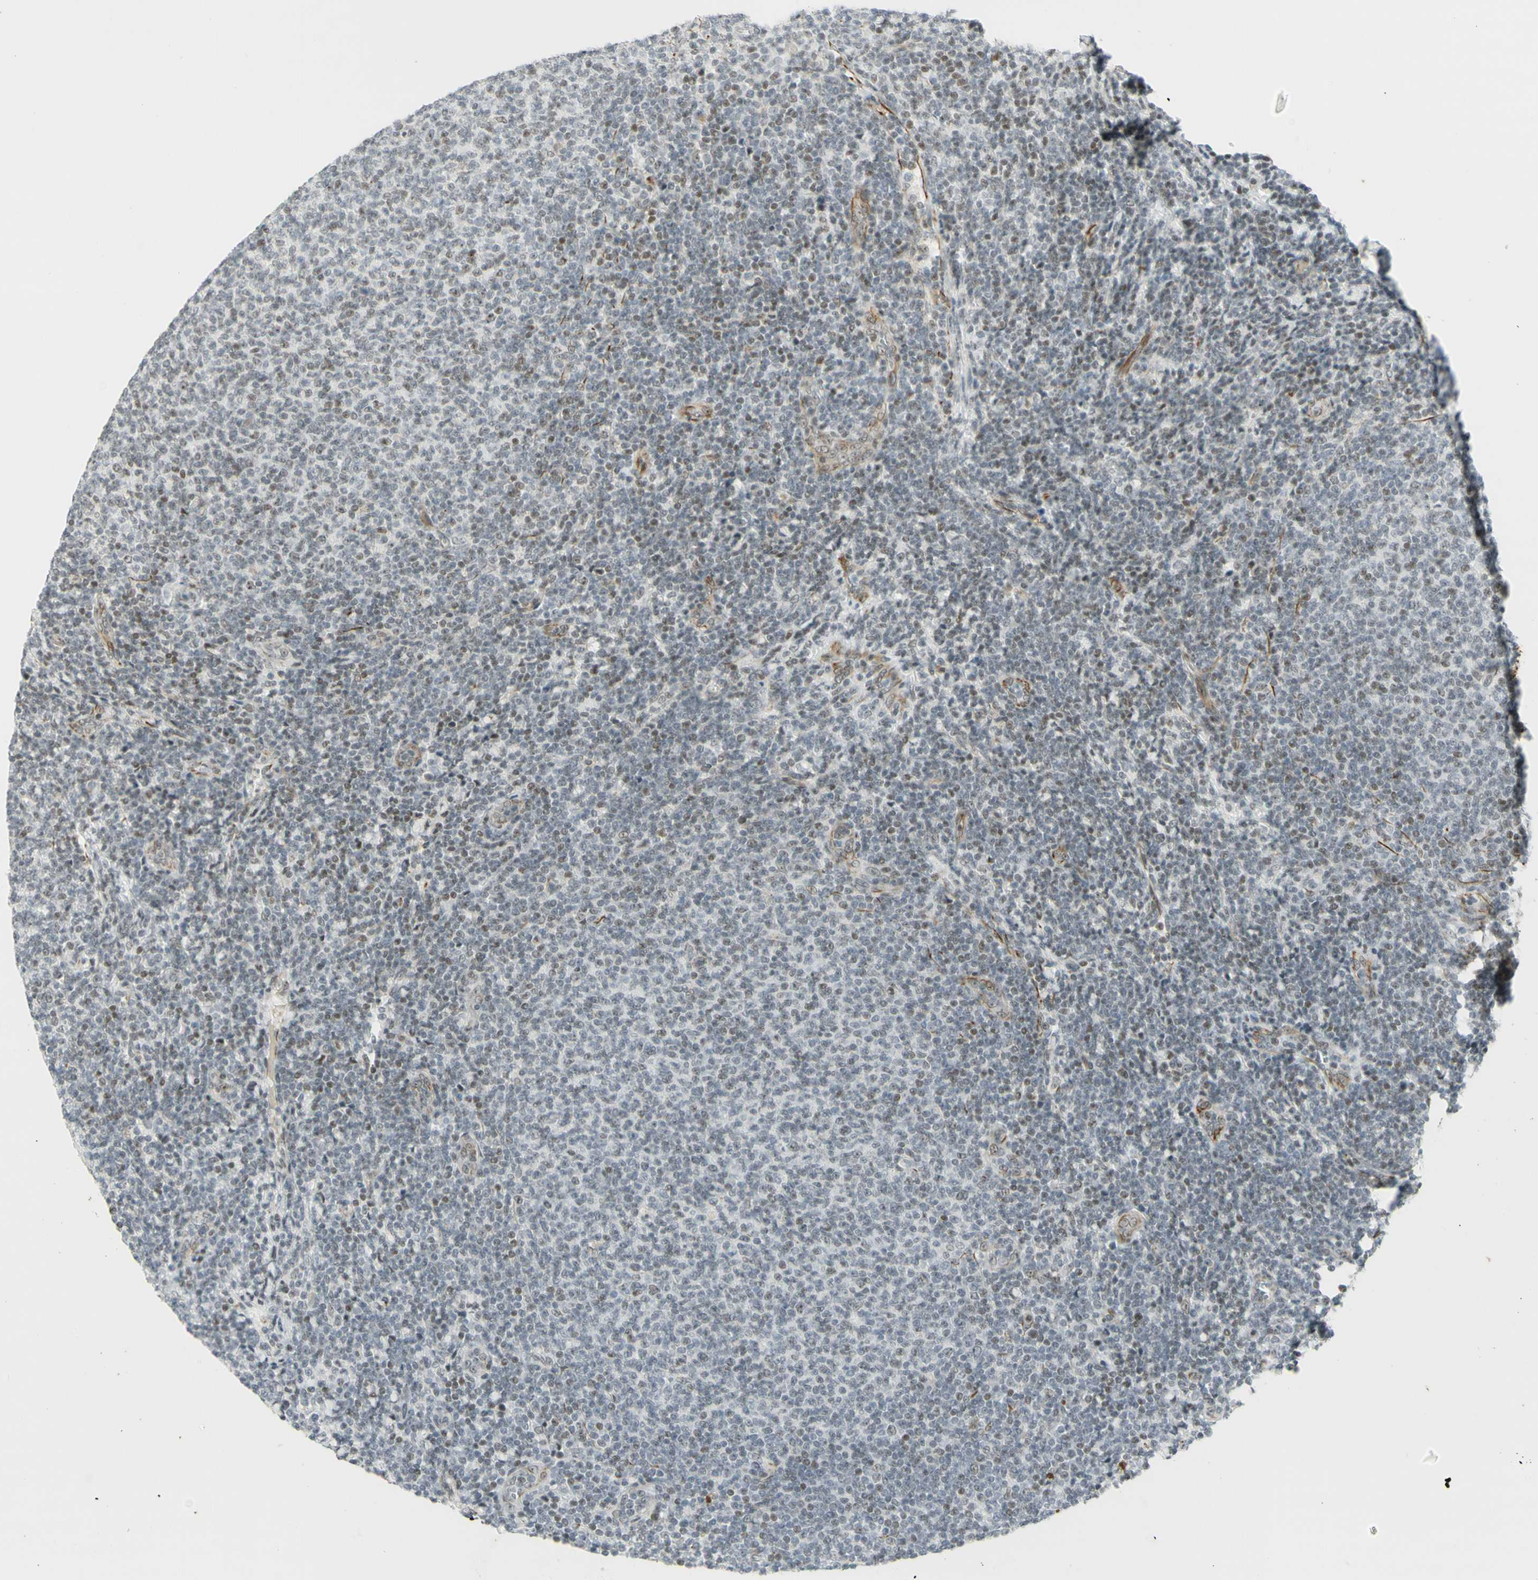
{"staining": {"intensity": "moderate", "quantity": ">75%", "location": "cytoplasmic/membranous,nuclear"}, "tissue": "lymphoma", "cell_type": "Tumor cells", "image_type": "cancer", "snomed": [{"axis": "morphology", "description": "Malignant lymphoma, non-Hodgkin's type, Low grade"}, {"axis": "topography", "description": "Lymph node"}], "caption": "Low-grade malignant lymphoma, non-Hodgkin's type stained with a brown dye shows moderate cytoplasmic/membranous and nuclear positive positivity in approximately >75% of tumor cells.", "gene": "IRF1", "patient": {"sex": "male", "age": 66}}